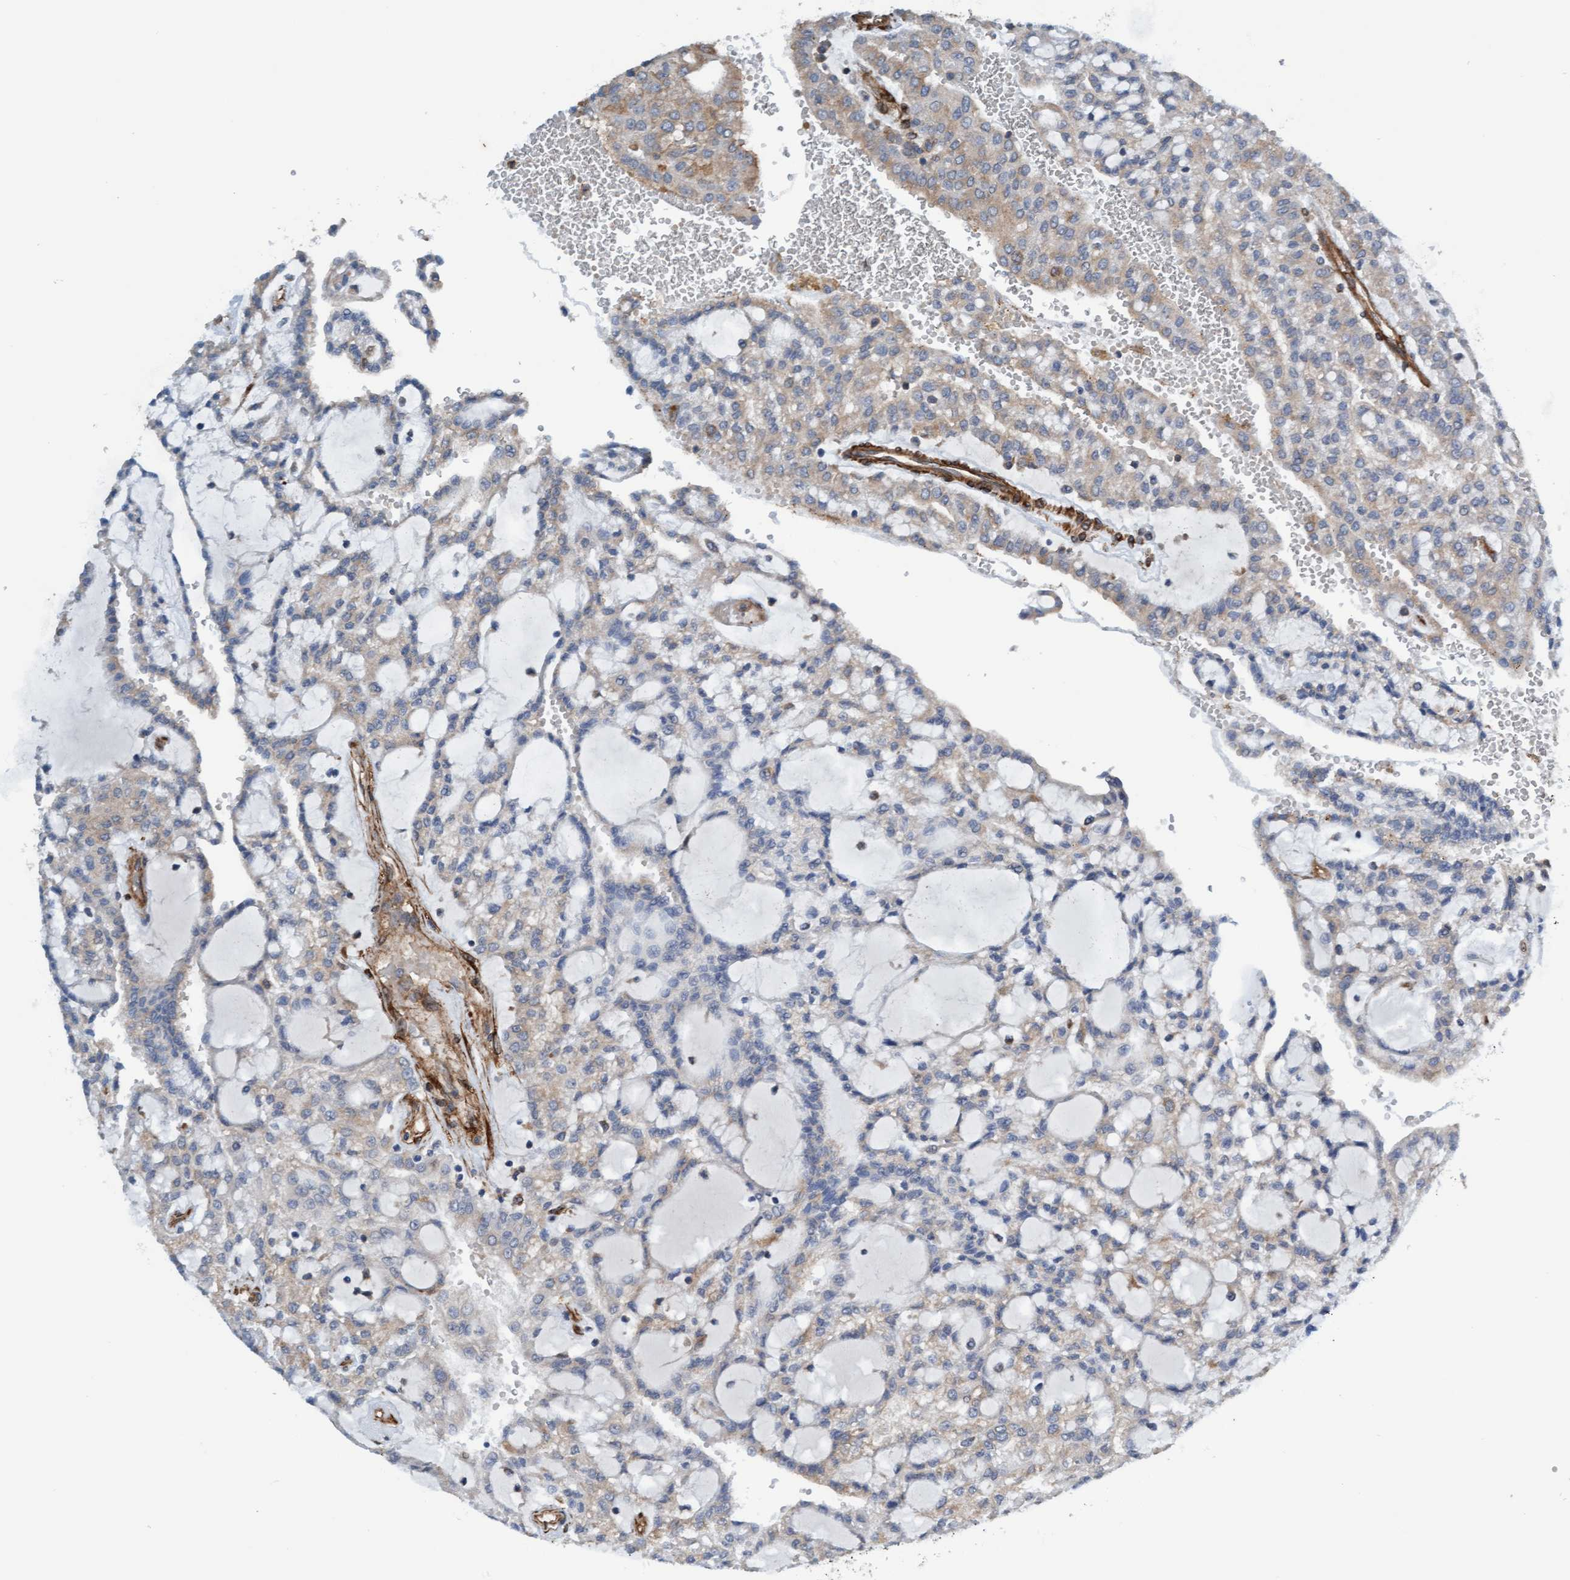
{"staining": {"intensity": "negative", "quantity": "none", "location": "none"}, "tissue": "renal cancer", "cell_type": "Tumor cells", "image_type": "cancer", "snomed": [{"axis": "morphology", "description": "Adenocarcinoma, NOS"}, {"axis": "topography", "description": "Kidney"}], "caption": "Immunohistochemistry of renal cancer reveals no expression in tumor cells. Brightfield microscopy of immunohistochemistry (IHC) stained with DAB (brown) and hematoxylin (blue), captured at high magnification.", "gene": "FMNL3", "patient": {"sex": "male", "age": 63}}